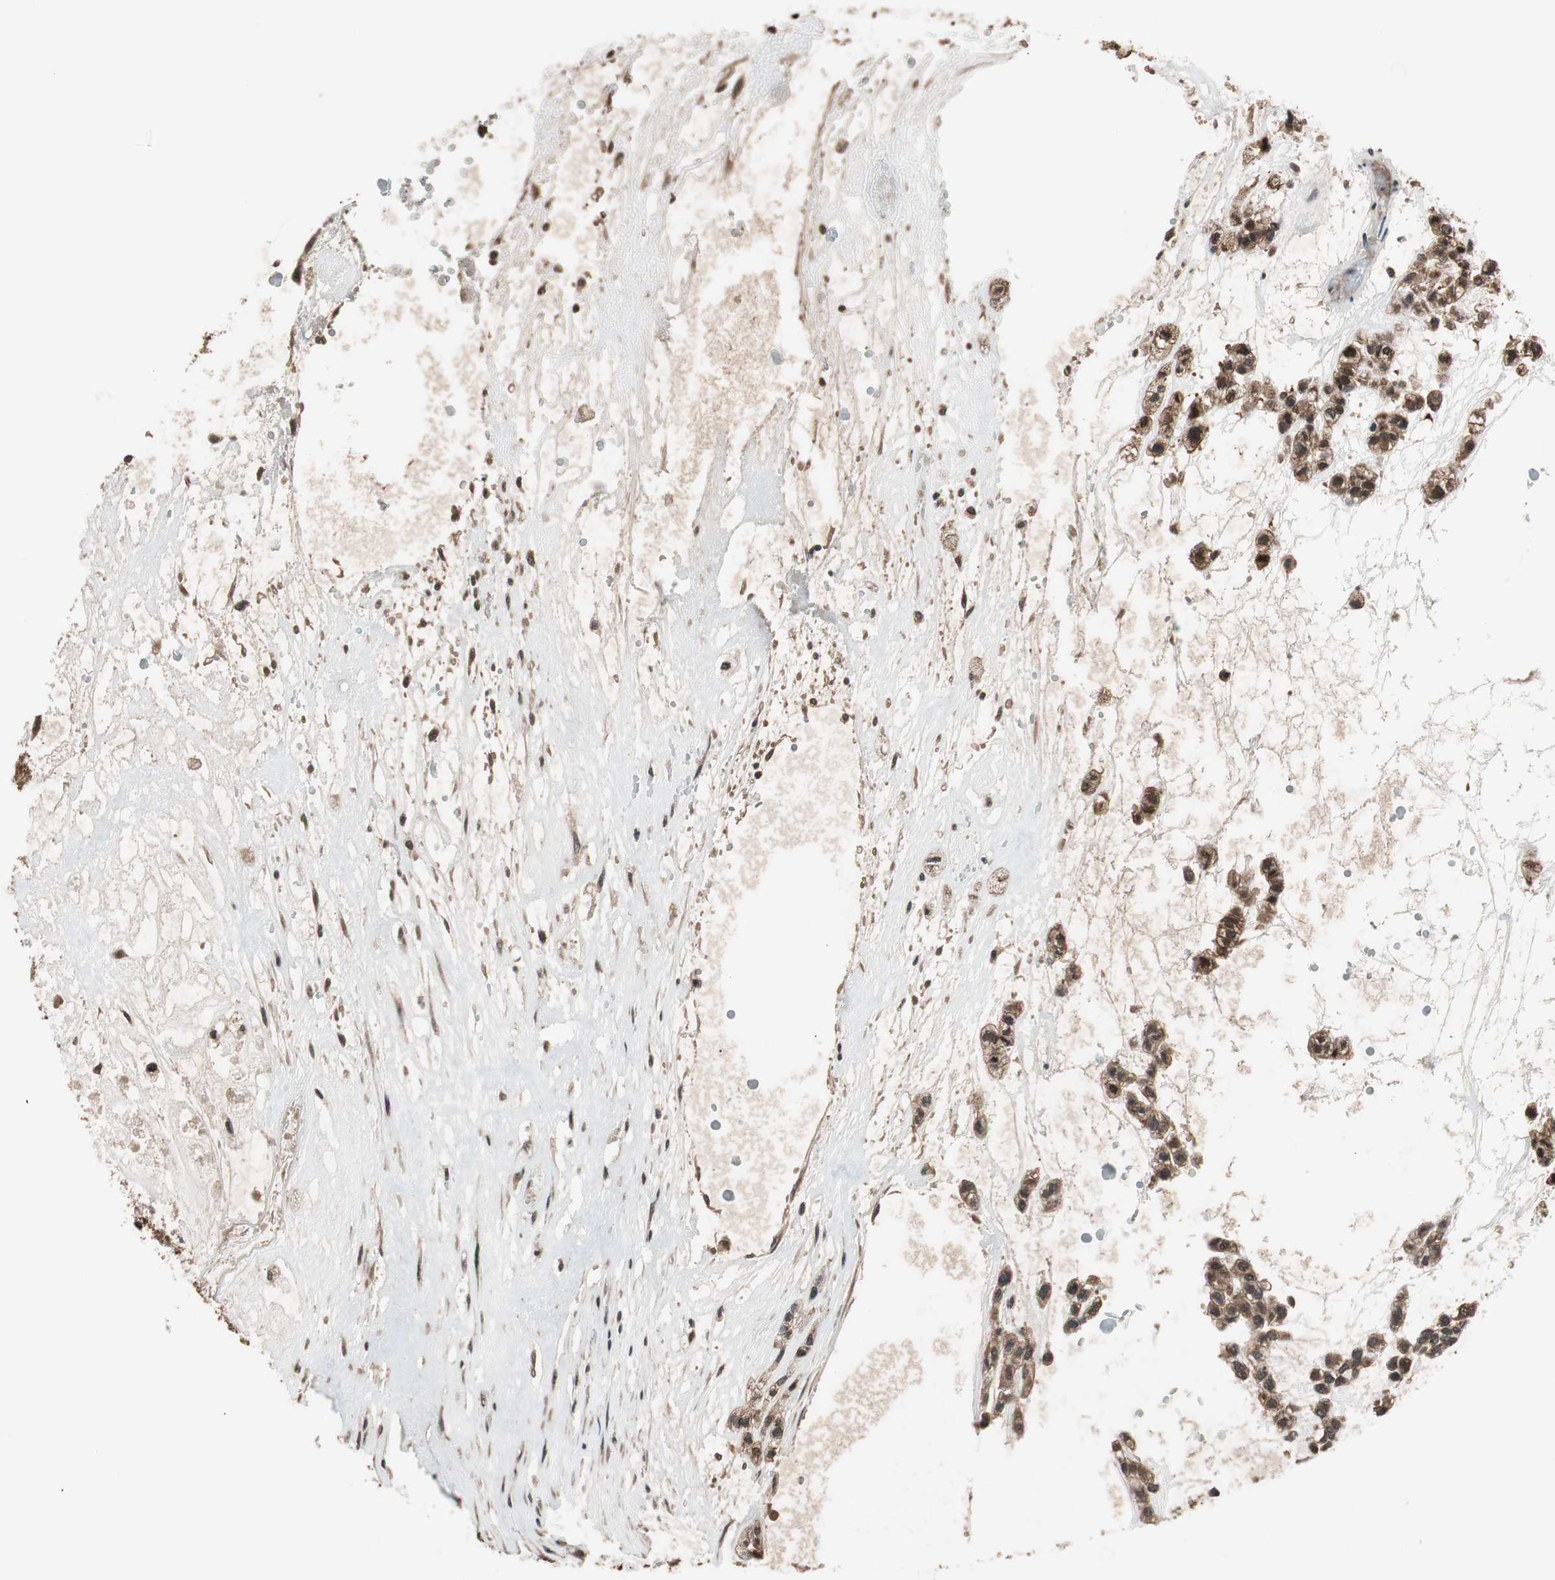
{"staining": {"intensity": "strong", "quantity": ">75%", "location": "cytoplasmic/membranous,nuclear"}, "tissue": "head and neck cancer", "cell_type": "Tumor cells", "image_type": "cancer", "snomed": [{"axis": "morphology", "description": "Adenocarcinoma, NOS"}, {"axis": "morphology", "description": "Adenoma, NOS"}, {"axis": "topography", "description": "Head-Neck"}], "caption": "This is an image of IHC staining of head and neck adenoma, which shows strong staining in the cytoplasmic/membranous and nuclear of tumor cells.", "gene": "TMEM230", "patient": {"sex": "female", "age": 55}}